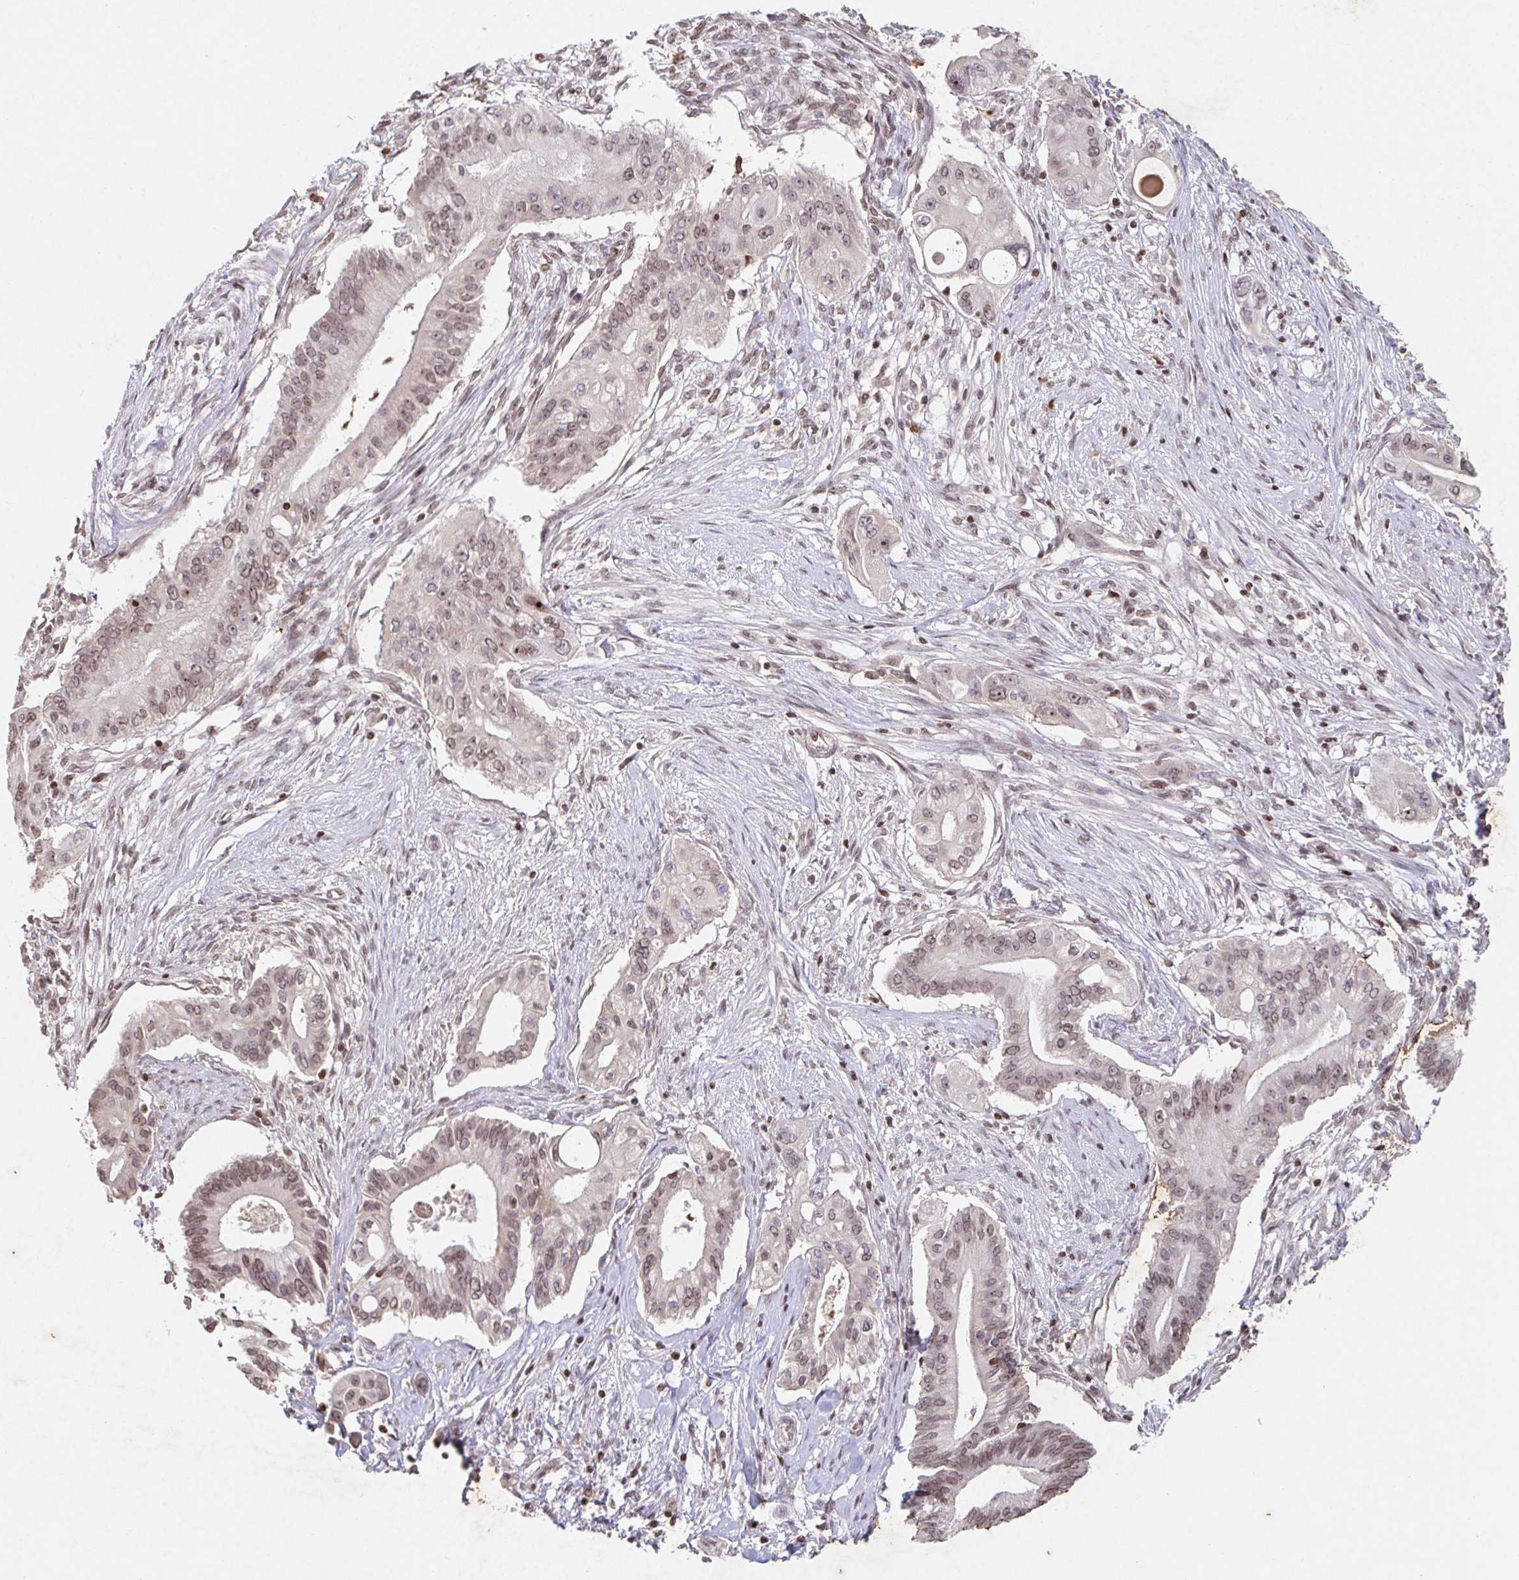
{"staining": {"intensity": "moderate", "quantity": ">75%", "location": "nuclear"}, "tissue": "pancreatic cancer", "cell_type": "Tumor cells", "image_type": "cancer", "snomed": [{"axis": "morphology", "description": "Adenocarcinoma, NOS"}, {"axis": "topography", "description": "Pancreas"}], "caption": "Pancreatic cancer (adenocarcinoma) stained with IHC reveals moderate nuclear positivity in approximately >75% of tumor cells.", "gene": "C19orf53", "patient": {"sex": "female", "age": 68}}